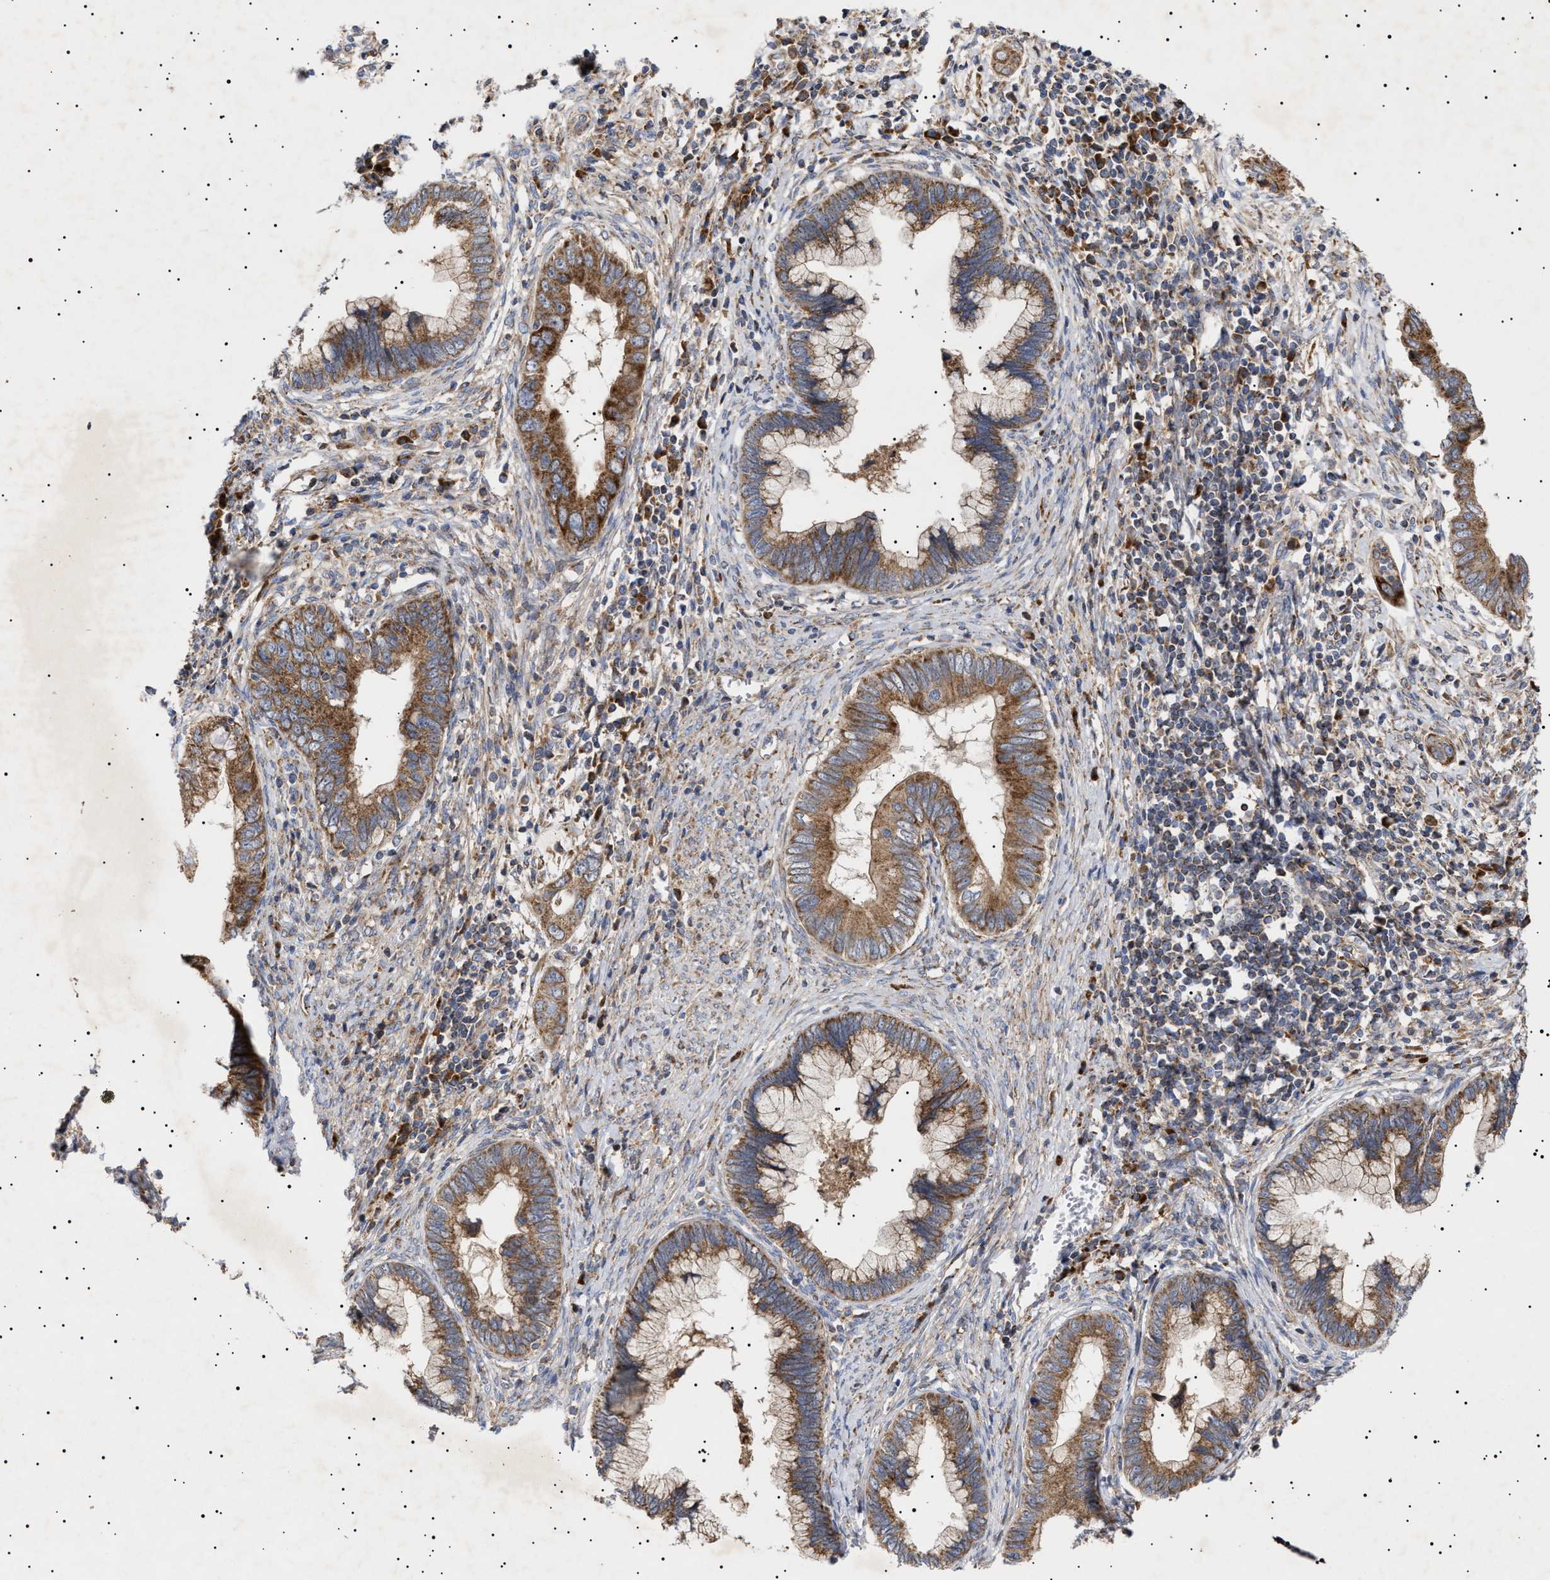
{"staining": {"intensity": "moderate", "quantity": ">75%", "location": "cytoplasmic/membranous"}, "tissue": "cervical cancer", "cell_type": "Tumor cells", "image_type": "cancer", "snomed": [{"axis": "morphology", "description": "Adenocarcinoma, NOS"}, {"axis": "topography", "description": "Cervix"}], "caption": "A brown stain shows moderate cytoplasmic/membranous staining of a protein in adenocarcinoma (cervical) tumor cells.", "gene": "MRPL10", "patient": {"sex": "female", "age": 44}}